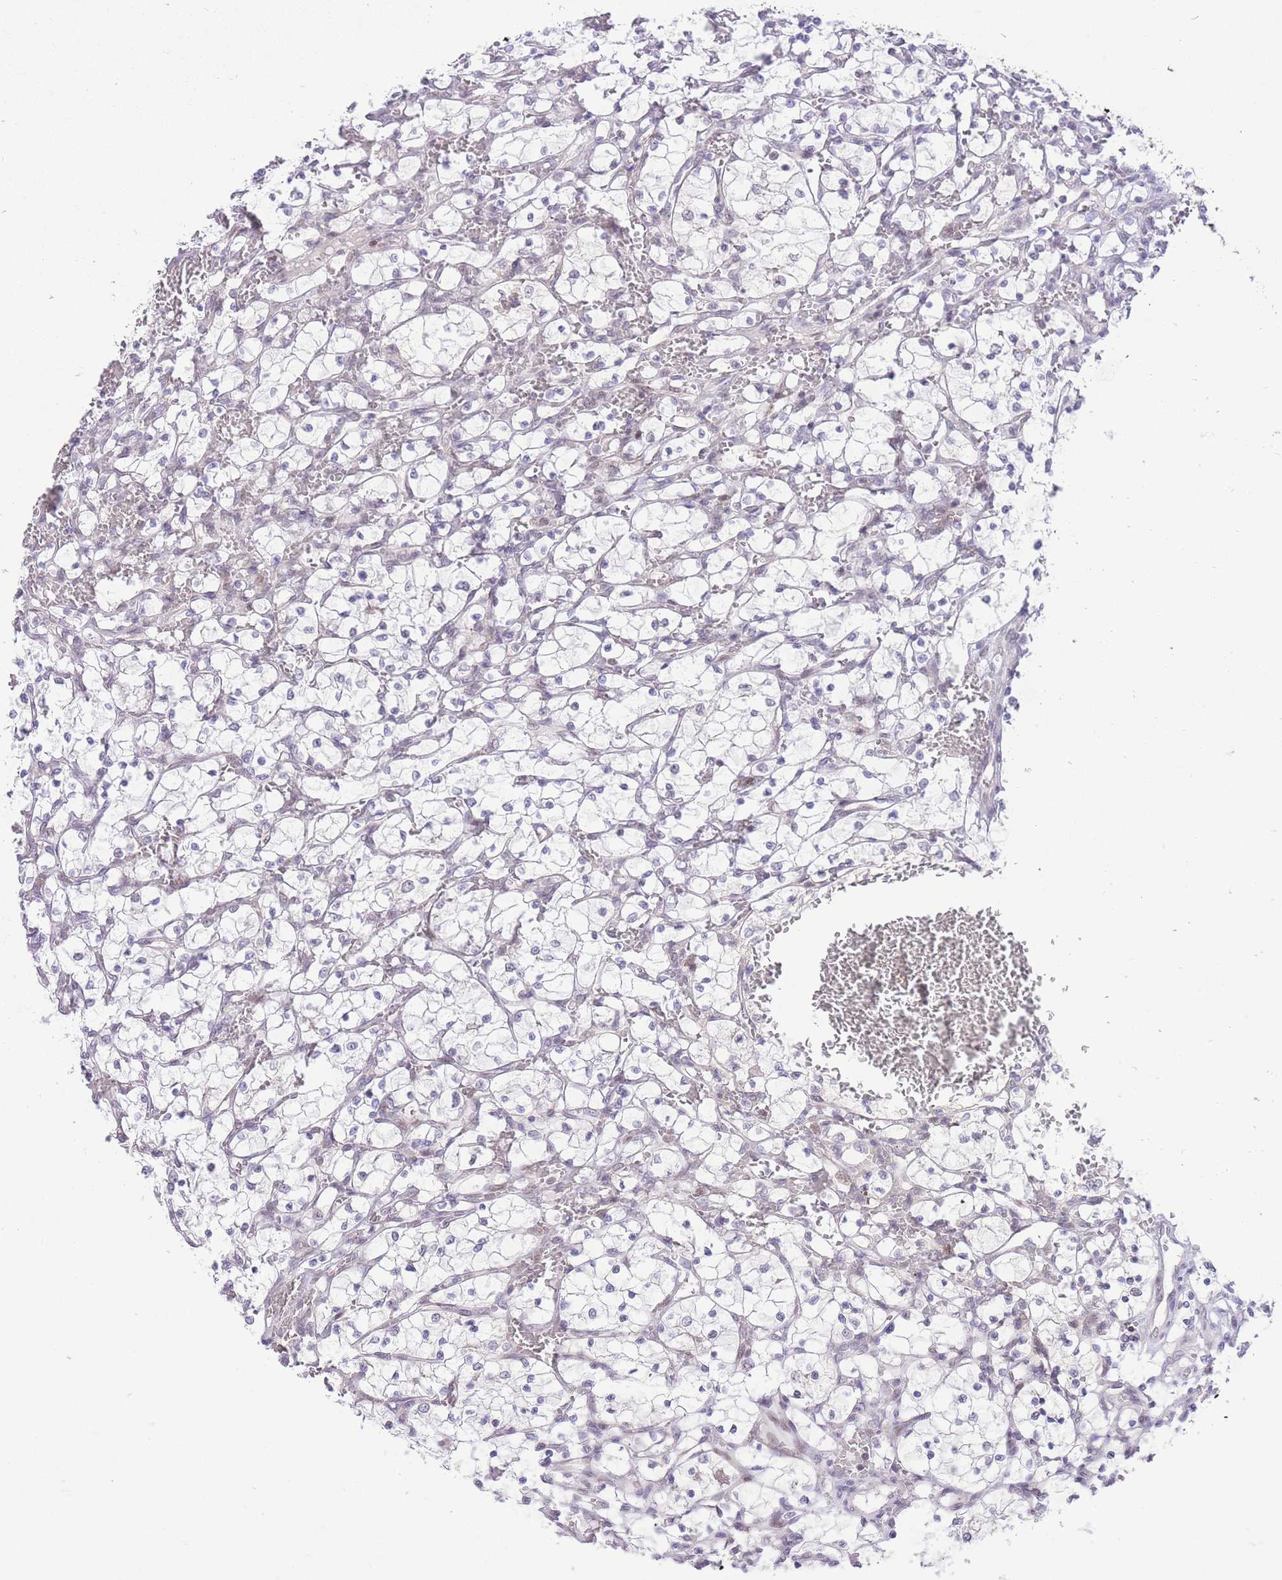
{"staining": {"intensity": "negative", "quantity": "none", "location": "none"}, "tissue": "renal cancer", "cell_type": "Tumor cells", "image_type": "cancer", "snomed": [{"axis": "morphology", "description": "Adenocarcinoma, NOS"}, {"axis": "topography", "description": "Kidney"}], "caption": "Immunohistochemistry (IHC) of human renal cancer reveals no positivity in tumor cells. (Immunohistochemistry (IHC), brightfield microscopy, high magnification).", "gene": "STK39", "patient": {"sex": "female", "age": 69}}